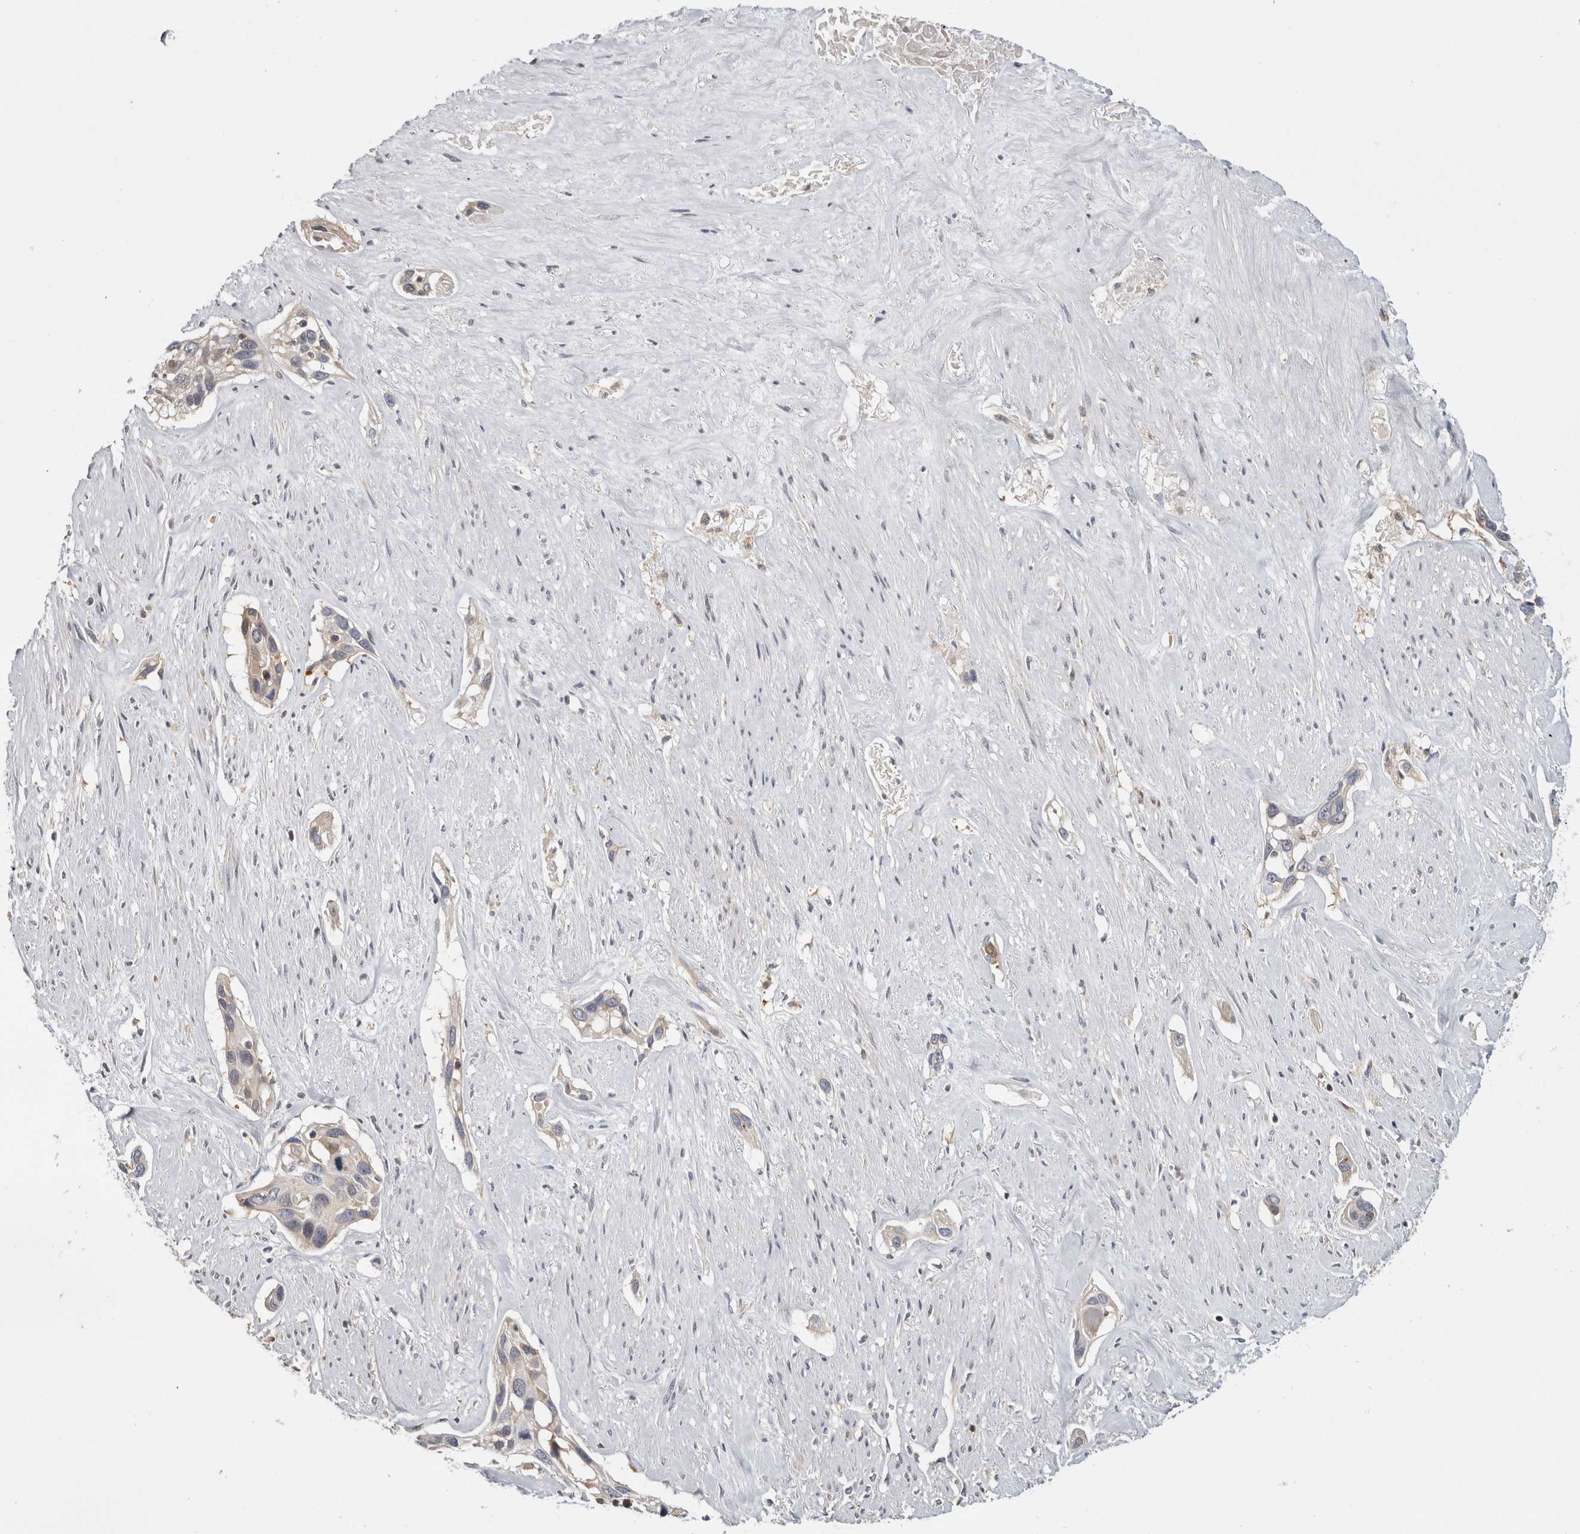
{"staining": {"intensity": "weak", "quantity": "<25%", "location": "cytoplasmic/membranous,nuclear"}, "tissue": "pancreatic cancer", "cell_type": "Tumor cells", "image_type": "cancer", "snomed": [{"axis": "morphology", "description": "Adenocarcinoma, NOS"}, {"axis": "topography", "description": "Pancreas"}], "caption": "Histopathology image shows no protein expression in tumor cells of pancreatic adenocarcinoma tissue. Nuclei are stained in blue.", "gene": "ACAT2", "patient": {"sex": "female", "age": 60}}